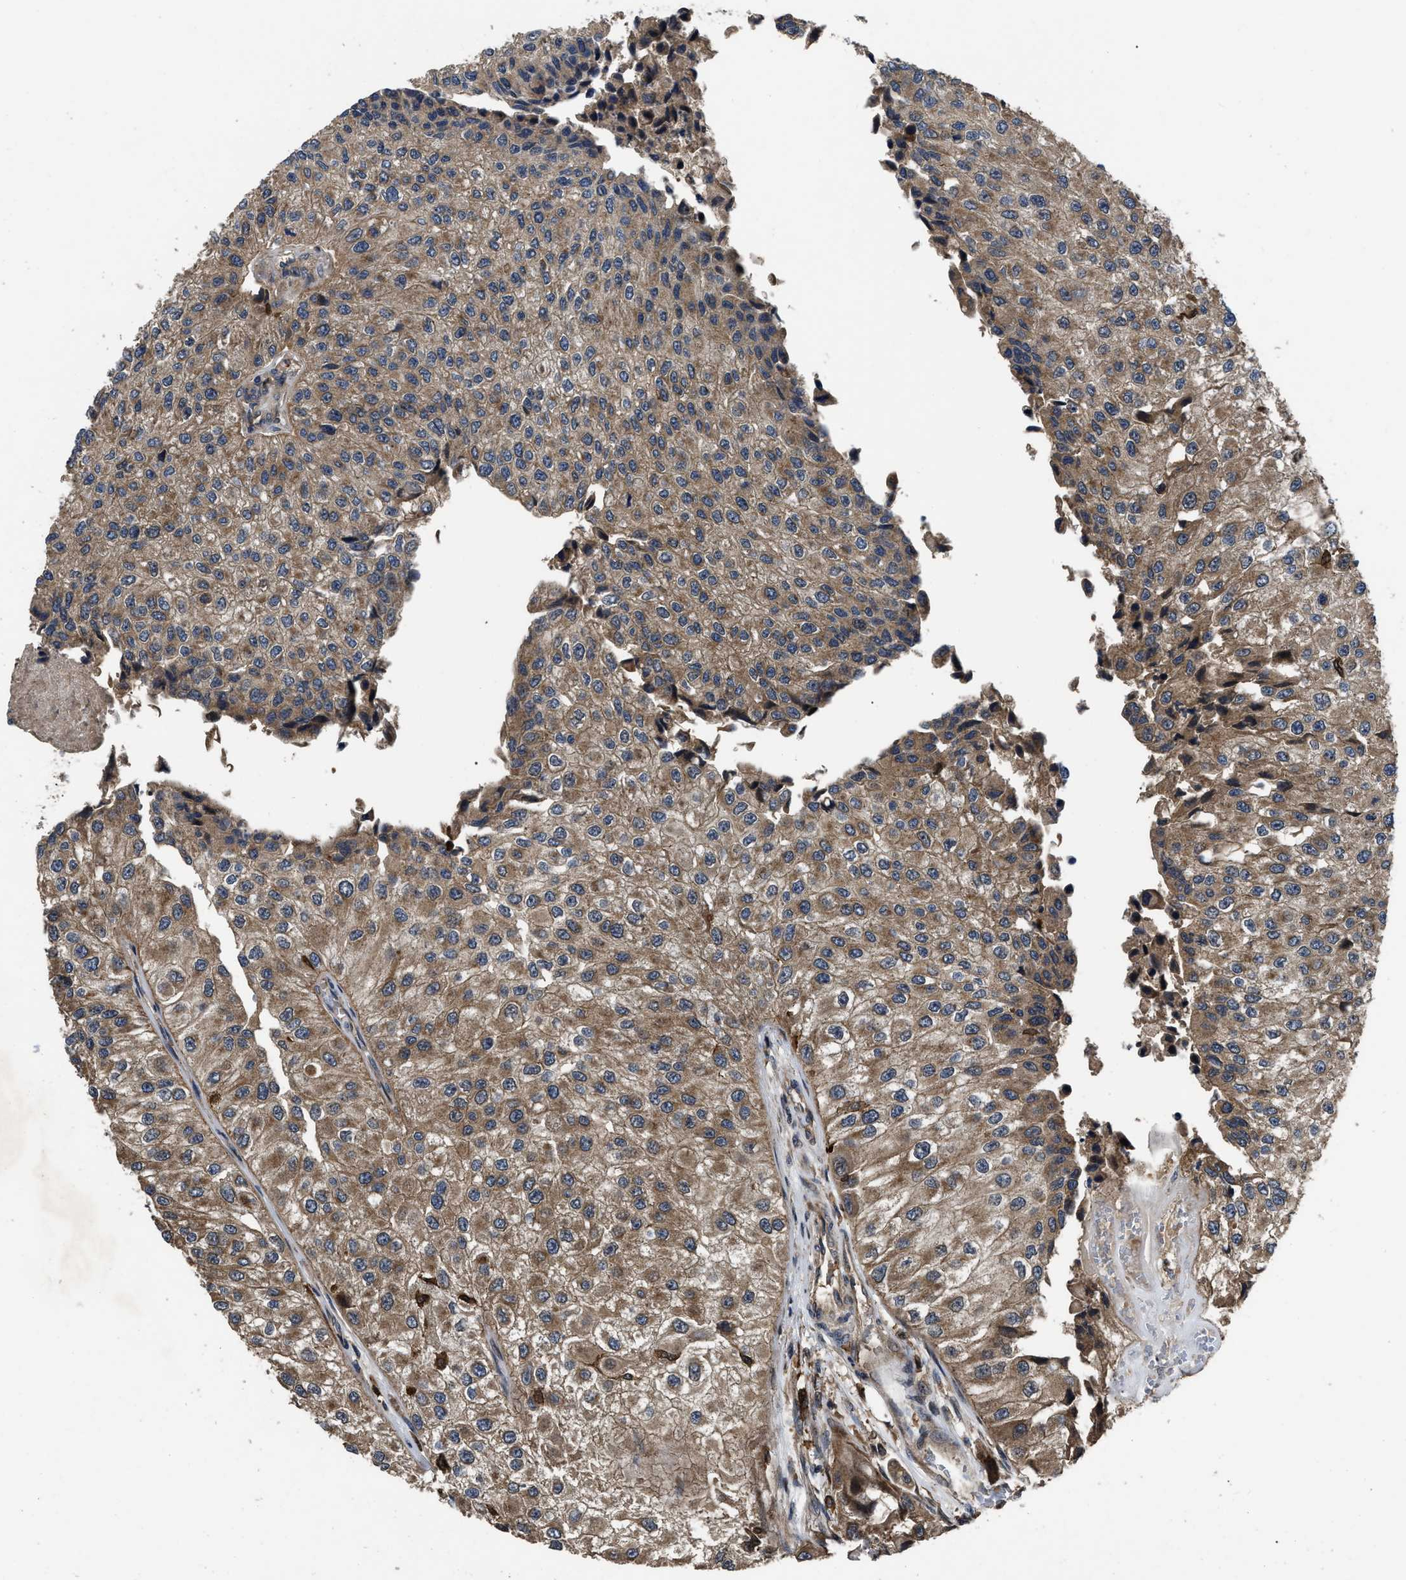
{"staining": {"intensity": "moderate", "quantity": ">75%", "location": "cytoplasmic/membranous"}, "tissue": "urothelial cancer", "cell_type": "Tumor cells", "image_type": "cancer", "snomed": [{"axis": "morphology", "description": "Urothelial carcinoma, High grade"}, {"axis": "topography", "description": "Kidney"}, {"axis": "topography", "description": "Urinary bladder"}], "caption": "Immunohistochemical staining of human high-grade urothelial carcinoma displays medium levels of moderate cytoplasmic/membranous expression in about >75% of tumor cells.", "gene": "PPWD1", "patient": {"sex": "male", "age": 77}}